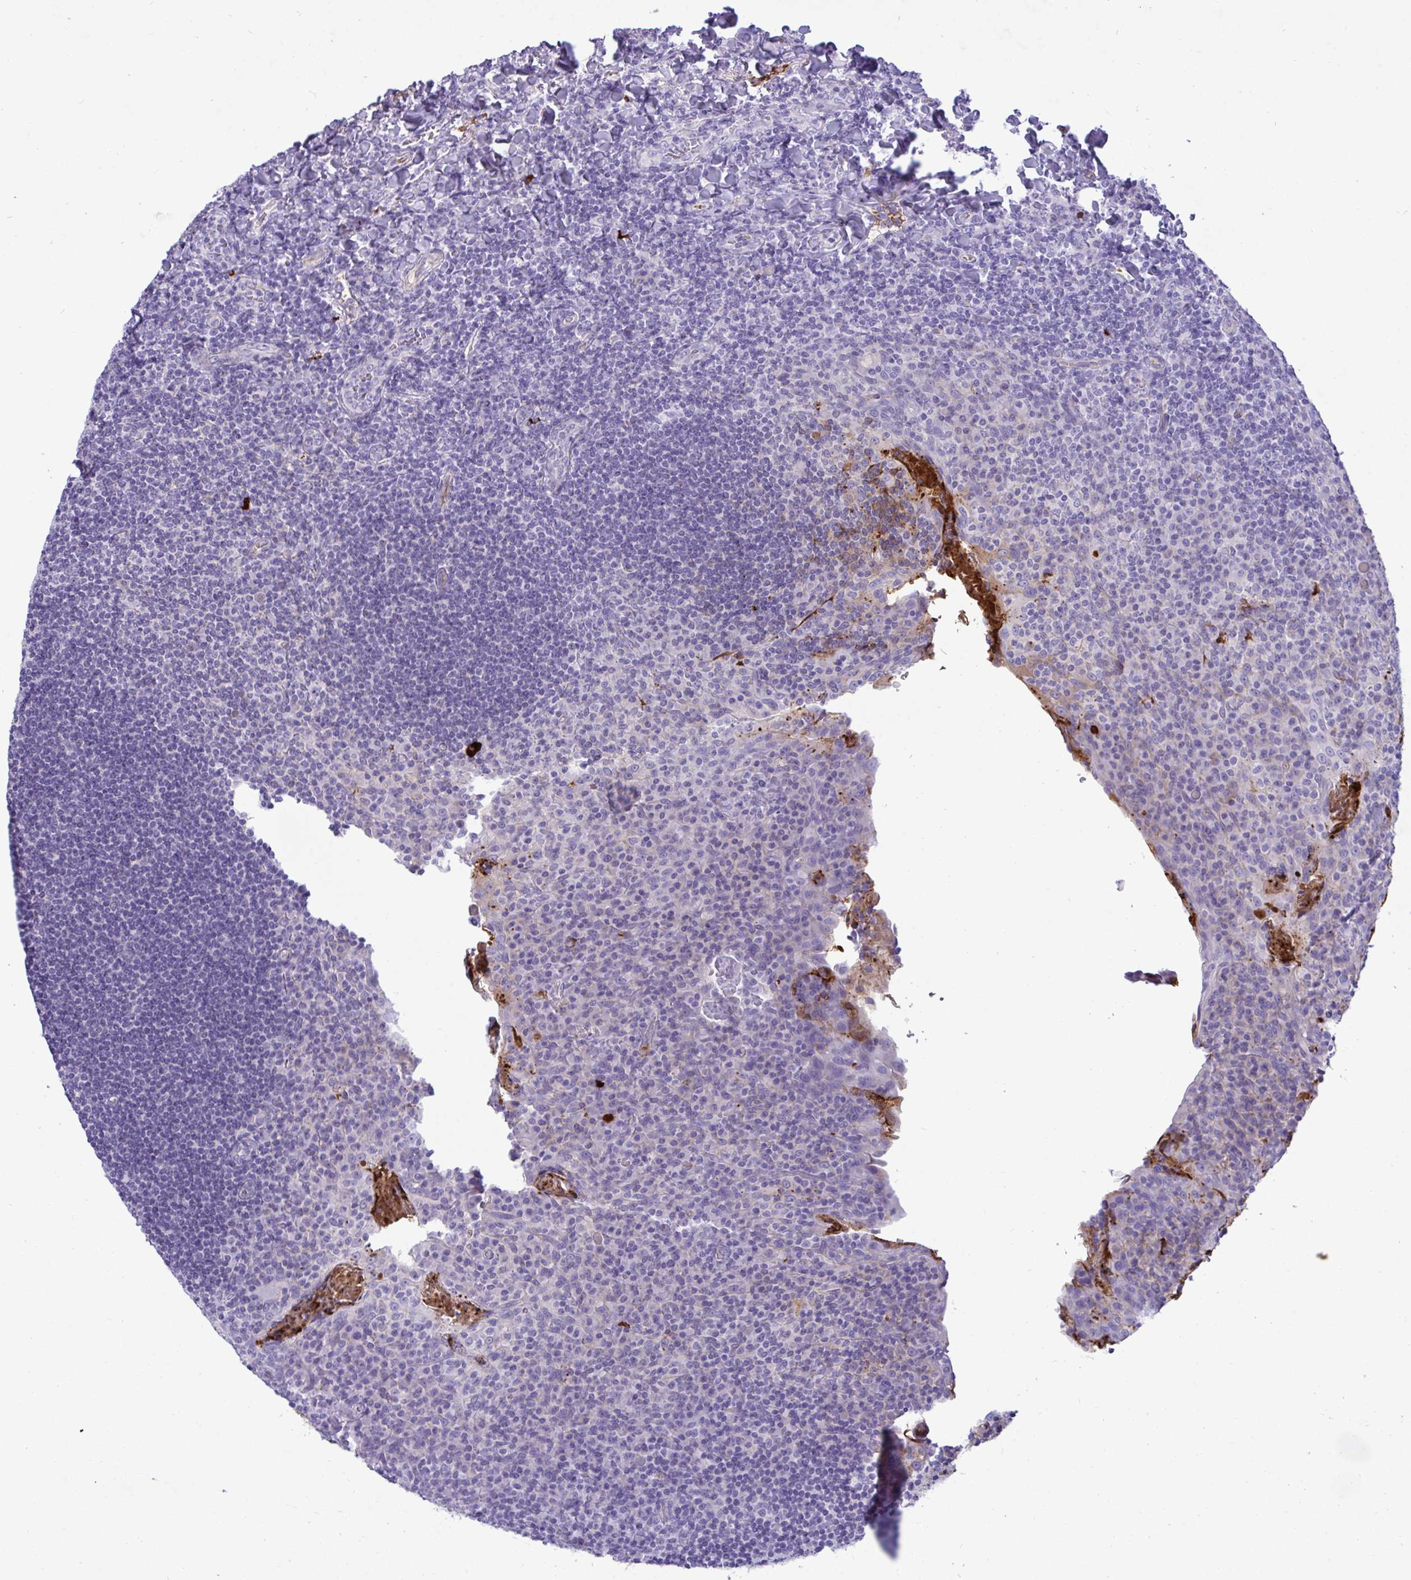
{"staining": {"intensity": "negative", "quantity": "none", "location": "none"}, "tissue": "tonsil", "cell_type": "Germinal center cells", "image_type": "normal", "snomed": [{"axis": "morphology", "description": "Normal tissue, NOS"}, {"axis": "topography", "description": "Tonsil"}], "caption": "This is a photomicrograph of immunohistochemistry (IHC) staining of unremarkable tonsil, which shows no staining in germinal center cells. (Brightfield microscopy of DAB immunohistochemistry (IHC) at high magnification).", "gene": "F2", "patient": {"sex": "male", "age": 17}}